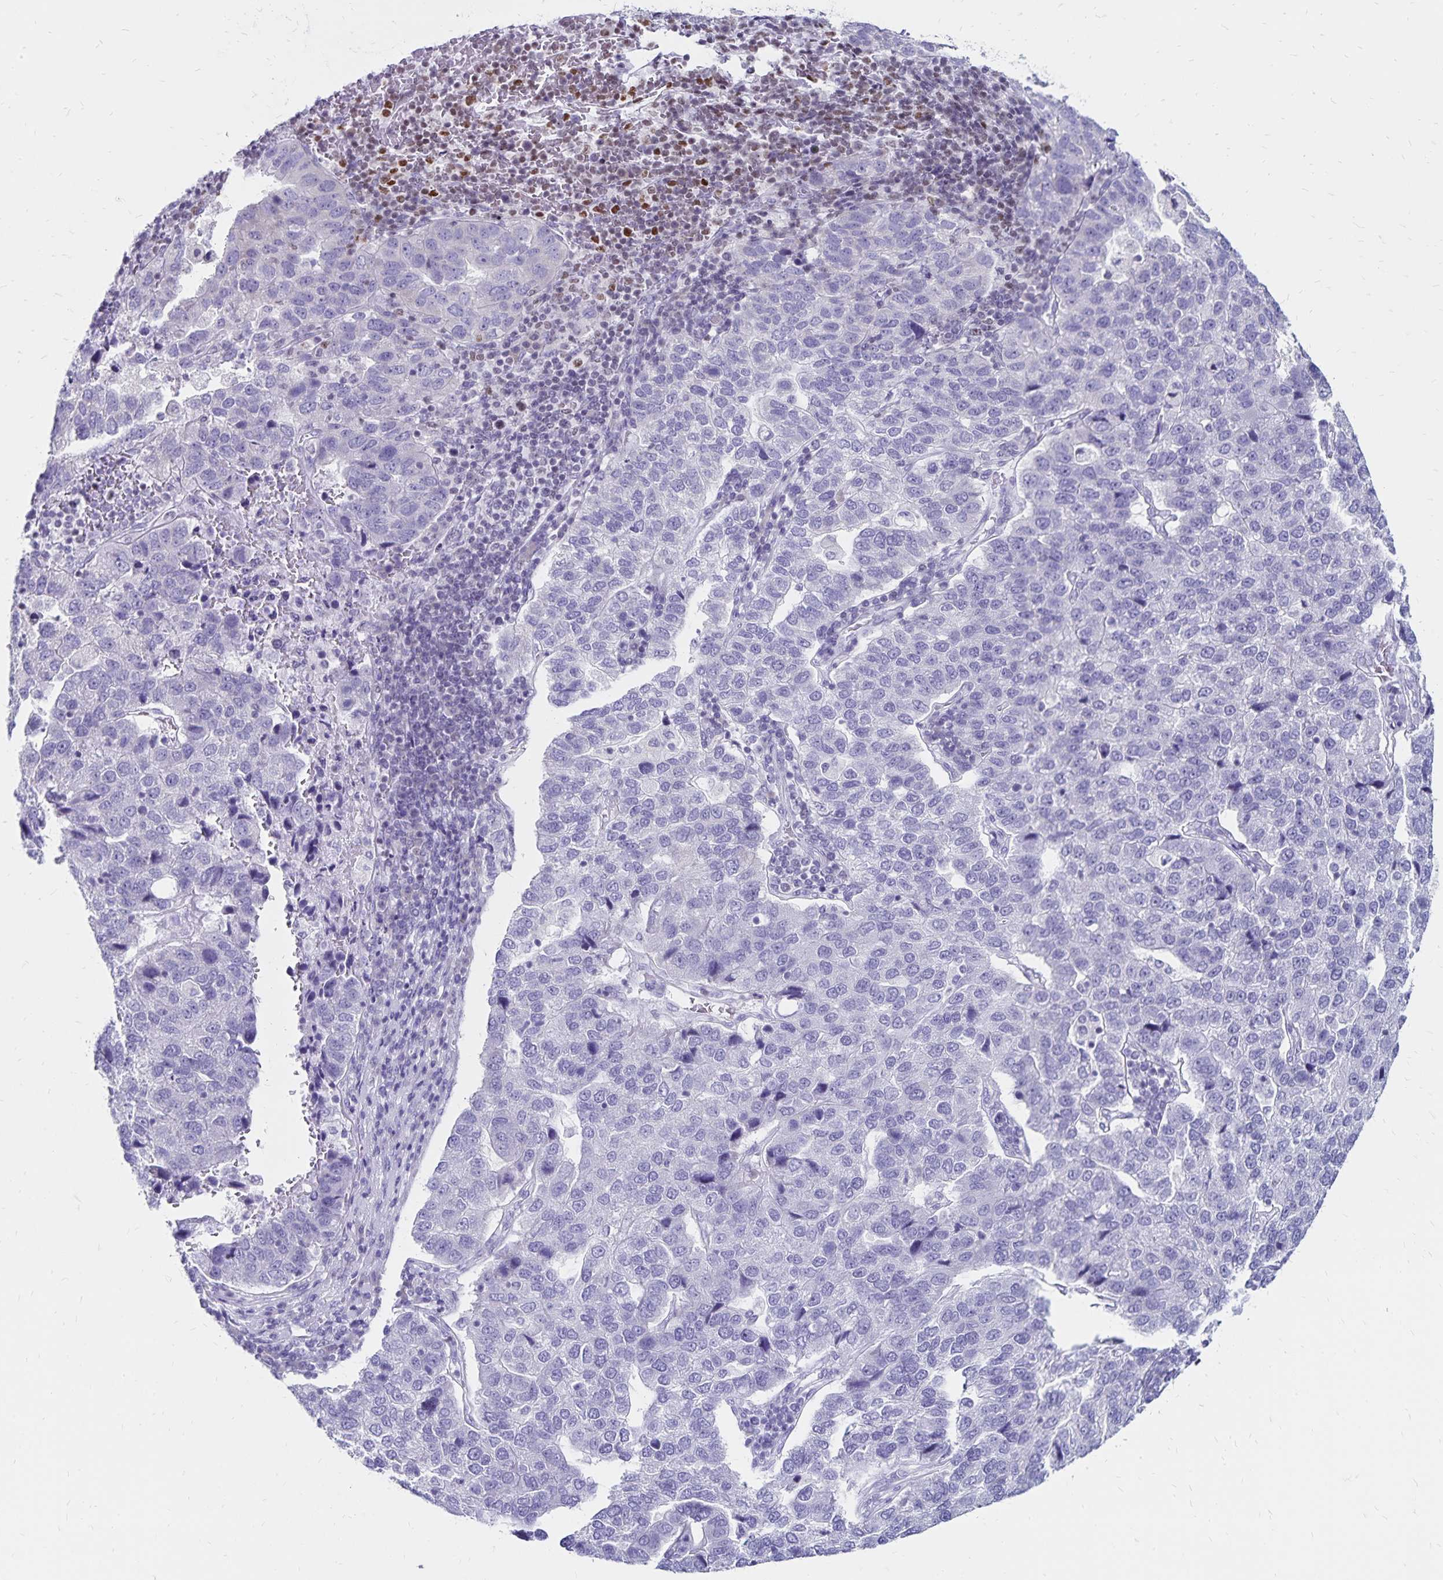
{"staining": {"intensity": "negative", "quantity": "none", "location": "none"}, "tissue": "pancreatic cancer", "cell_type": "Tumor cells", "image_type": "cancer", "snomed": [{"axis": "morphology", "description": "Adenocarcinoma, NOS"}, {"axis": "topography", "description": "Pancreas"}], "caption": "Protein analysis of pancreatic cancer (adenocarcinoma) shows no significant staining in tumor cells.", "gene": "IKZF1", "patient": {"sex": "female", "age": 61}}